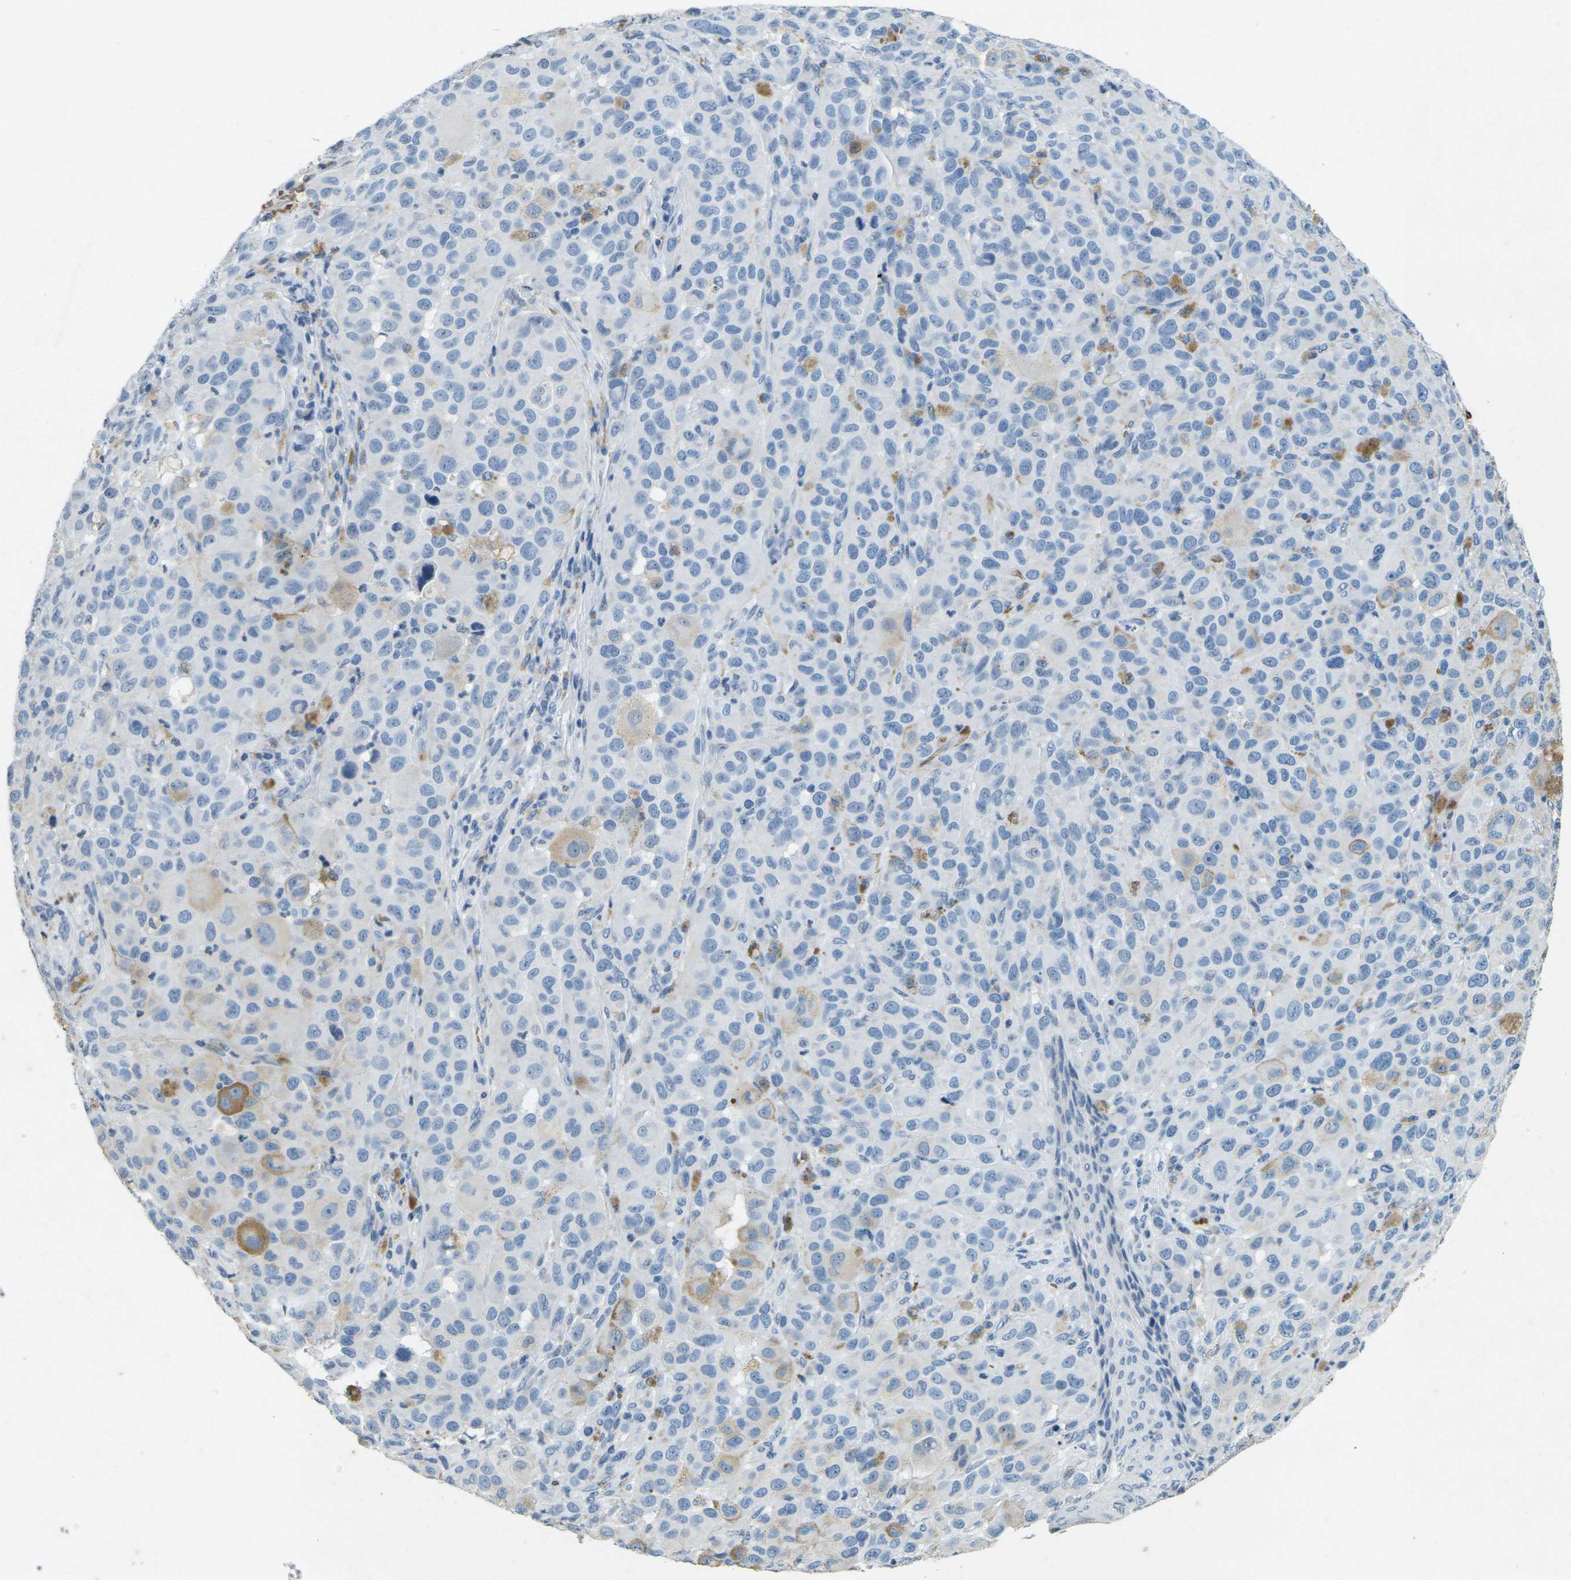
{"staining": {"intensity": "negative", "quantity": "none", "location": "none"}, "tissue": "melanoma", "cell_type": "Tumor cells", "image_type": "cancer", "snomed": [{"axis": "morphology", "description": "Malignant melanoma, NOS"}, {"axis": "topography", "description": "Skin"}], "caption": "IHC micrograph of human malignant melanoma stained for a protein (brown), which shows no expression in tumor cells.", "gene": "HBB", "patient": {"sex": "male", "age": 96}}